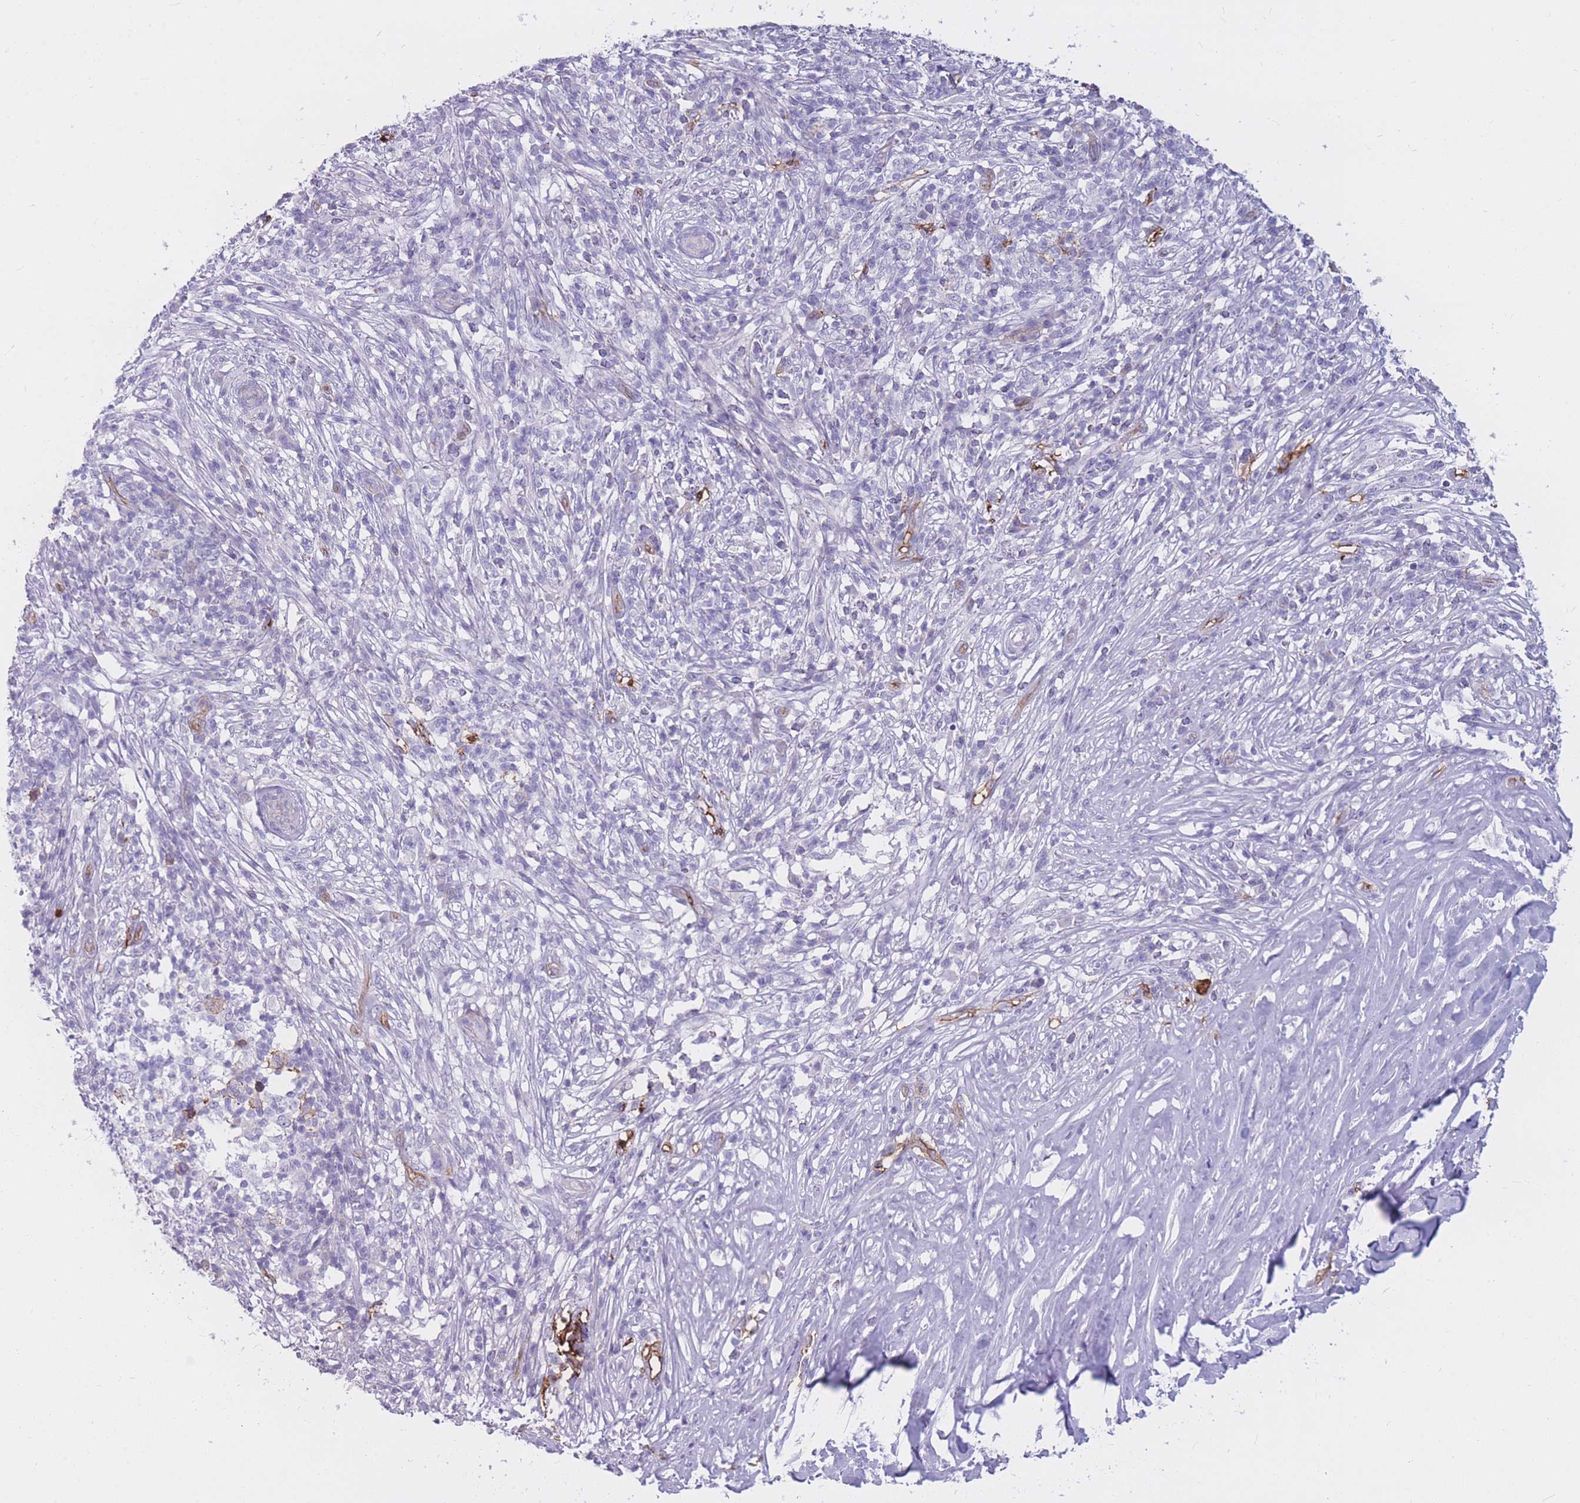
{"staining": {"intensity": "negative", "quantity": "none", "location": "none"}, "tissue": "melanoma", "cell_type": "Tumor cells", "image_type": "cancer", "snomed": [{"axis": "morphology", "description": "Malignant melanoma, NOS"}, {"axis": "topography", "description": "Skin"}], "caption": "Tumor cells are negative for brown protein staining in melanoma.", "gene": "GNA11", "patient": {"sex": "male", "age": 66}}